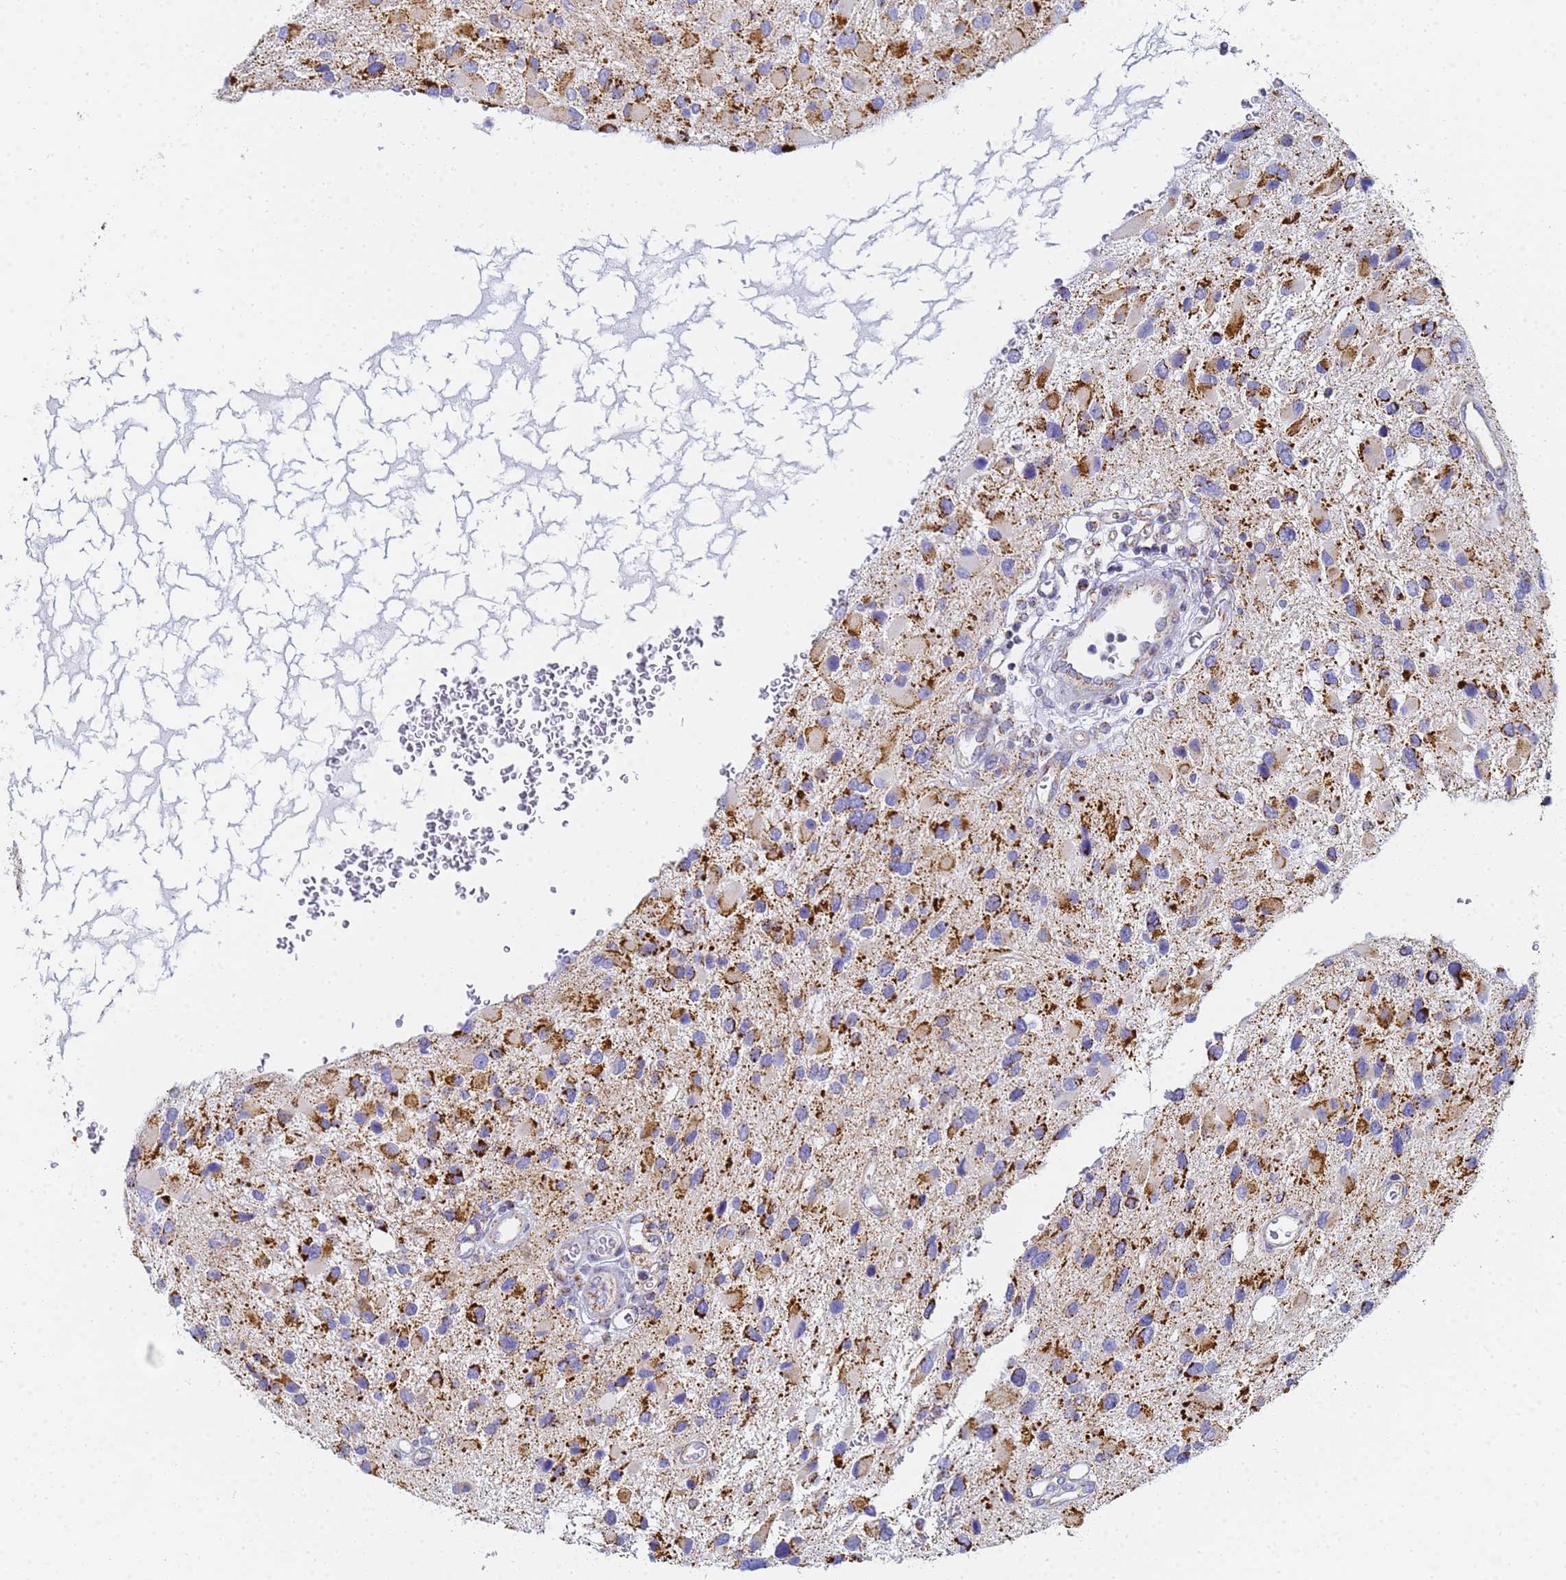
{"staining": {"intensity": "strong", "quantity": "25%-75%", "location": "cytoplasmic/membranous"}, "tissue": "glioma", "cell_type": "Tumor cells", "image_type": "cancer", "snomed": [{"axis": "morphology", "description": "Glioma, malignant, High grade"}, {"axis": "topography", "description": "Brain"}], "caption": "Protein staining demonstrates strong cytoplasmic/membranous staining in approximately 25%-75% of tumor cells in malignant high-grade glioma.", "gene": "CNIH4", "patient": {"sex": "male", "age": 53}}